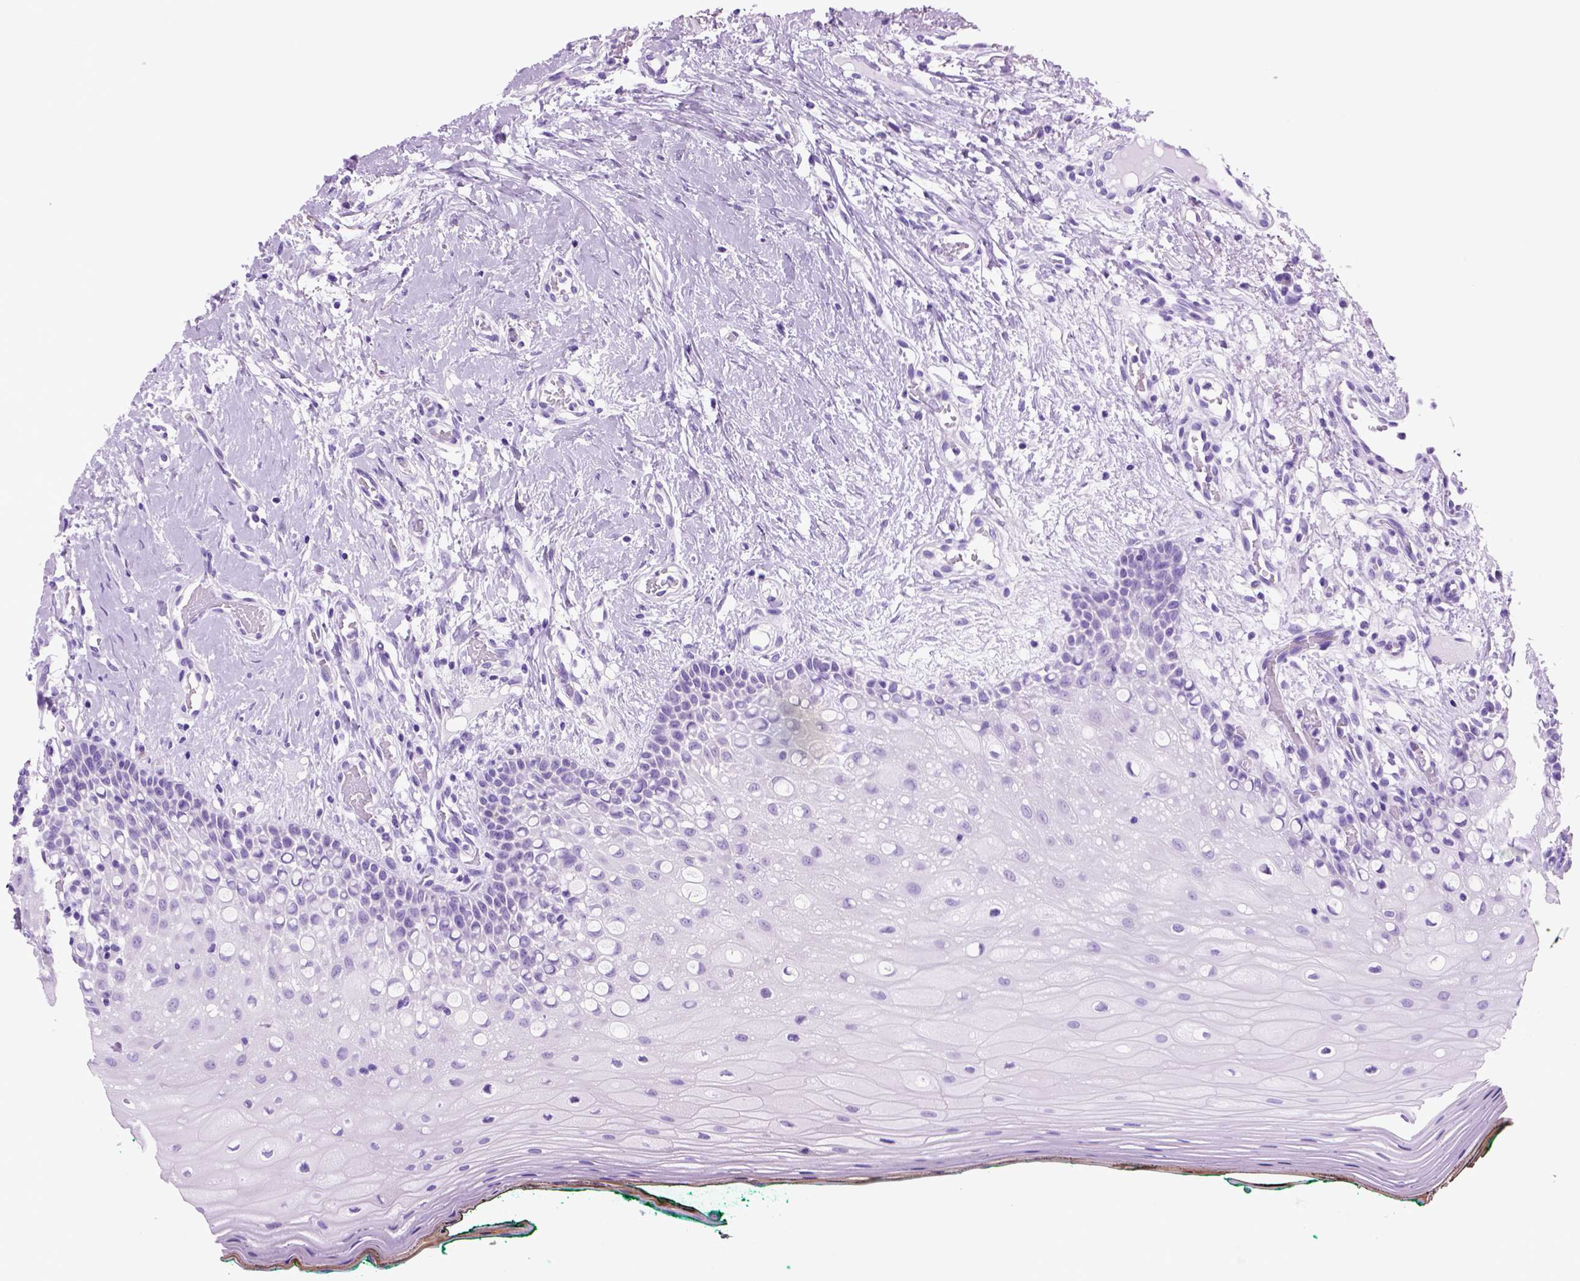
{"staining": {"intensity": "negative", "quantity": "none", "location": "none"}, "tissue": "oral mucosa", "cell_type": "Squamous epithelial cells", "image_type": "normal", "snomed": [{"axis": "morphology", "description": "Normal tissue, NOS"}, {"axis": "topography", "description": "Oral tissue"}], "caption": "Photomicrograph shows no protein expression in squamous epithelial cells of unremarkable oral mucosa.", "gene": "HHIPL2", "patient": {"sex": "female", "age": 83}}